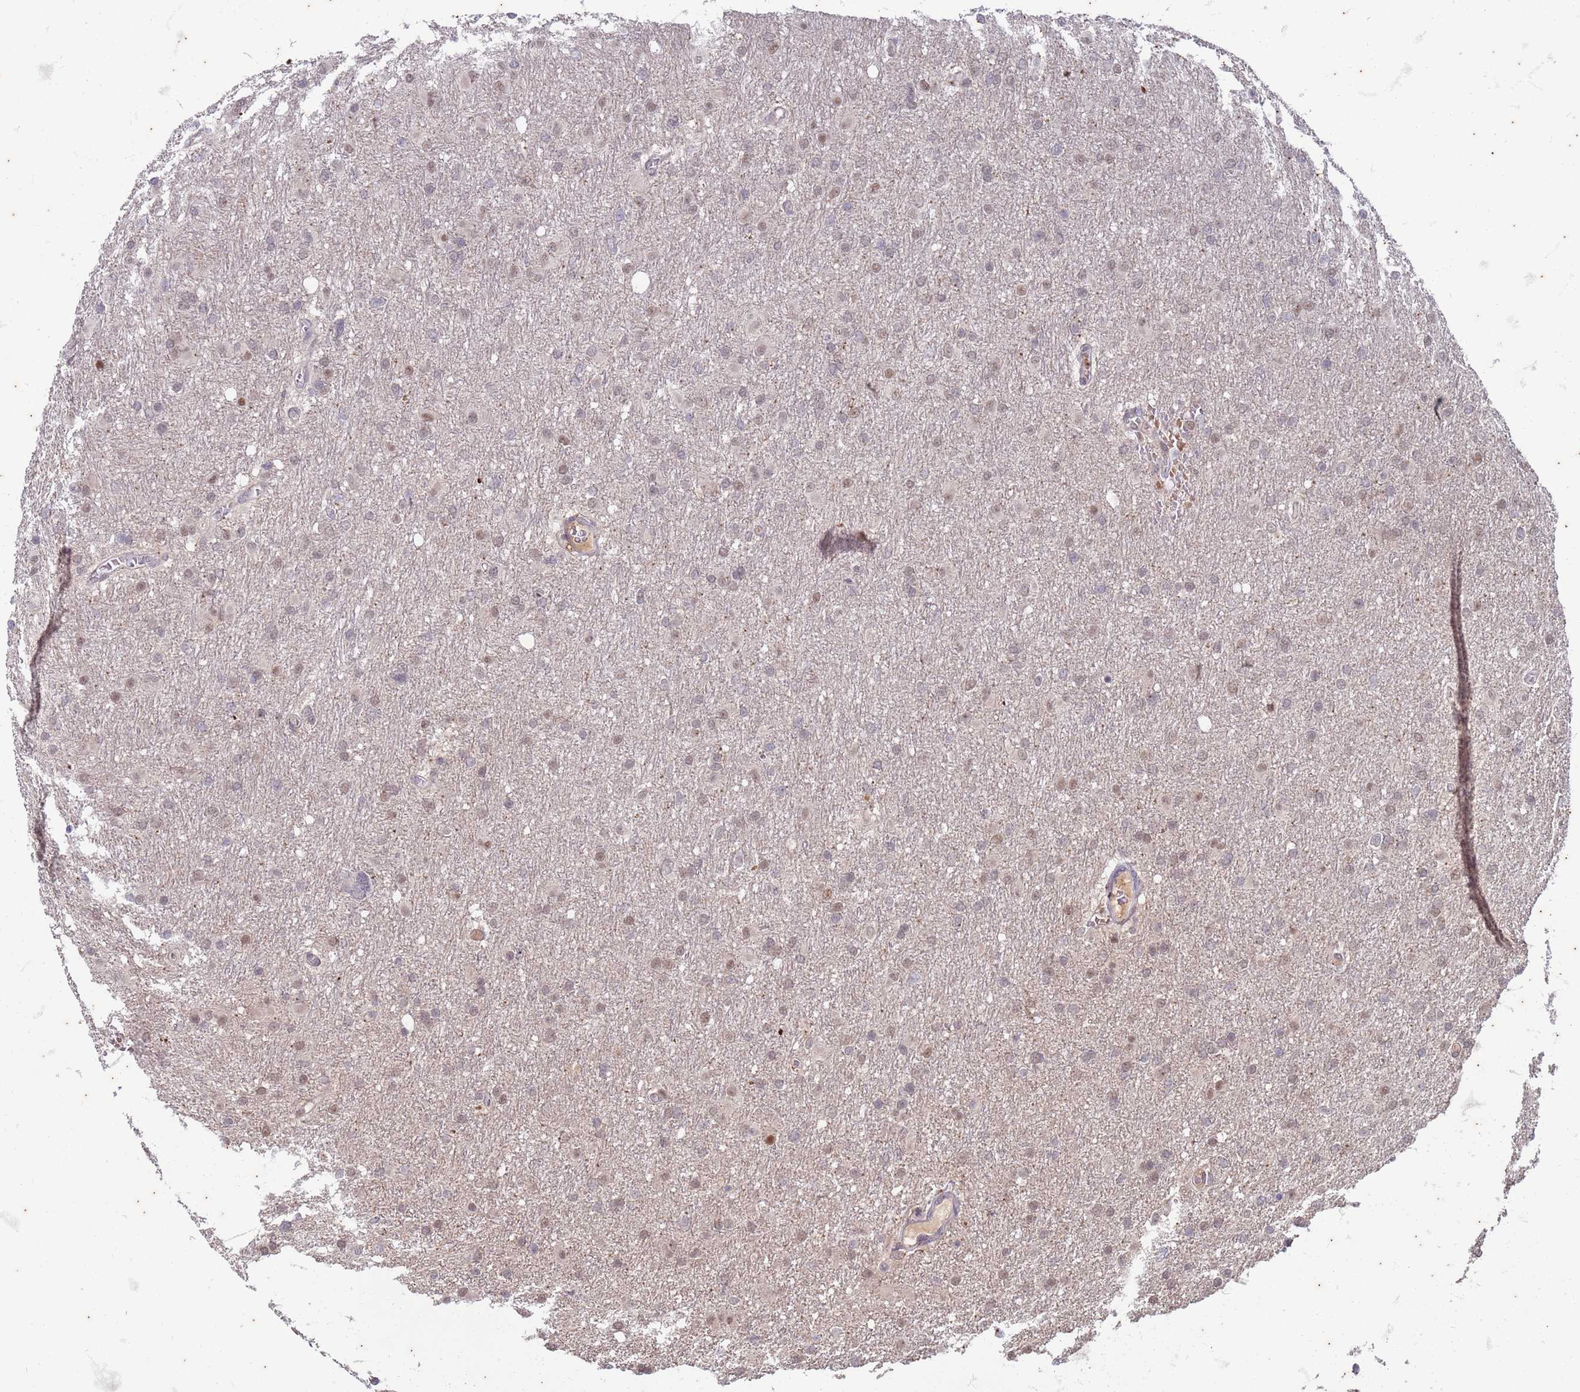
{"staining": {"intensity": "weak", "quantity": "25%-75%", "location": "nuclear"}, "tissue": "glioma", "cell_type": "Tumor cells", "image_type": "cancer", "snomed": [{"axis": "morphology", "description": "Glioma, malignant, High grade"}, {"axis": "topography", "description": "Cerebral cortex"}], "caption": "This photomicrograph reveals glioma stained with IHC to label a protein in brown. The nuclear of tumor cells show weak positivity for the protein. Nuclei are counter-stained blue.", "gene": "TRMT6", "patient": {"sex": "female", "age": 36}}